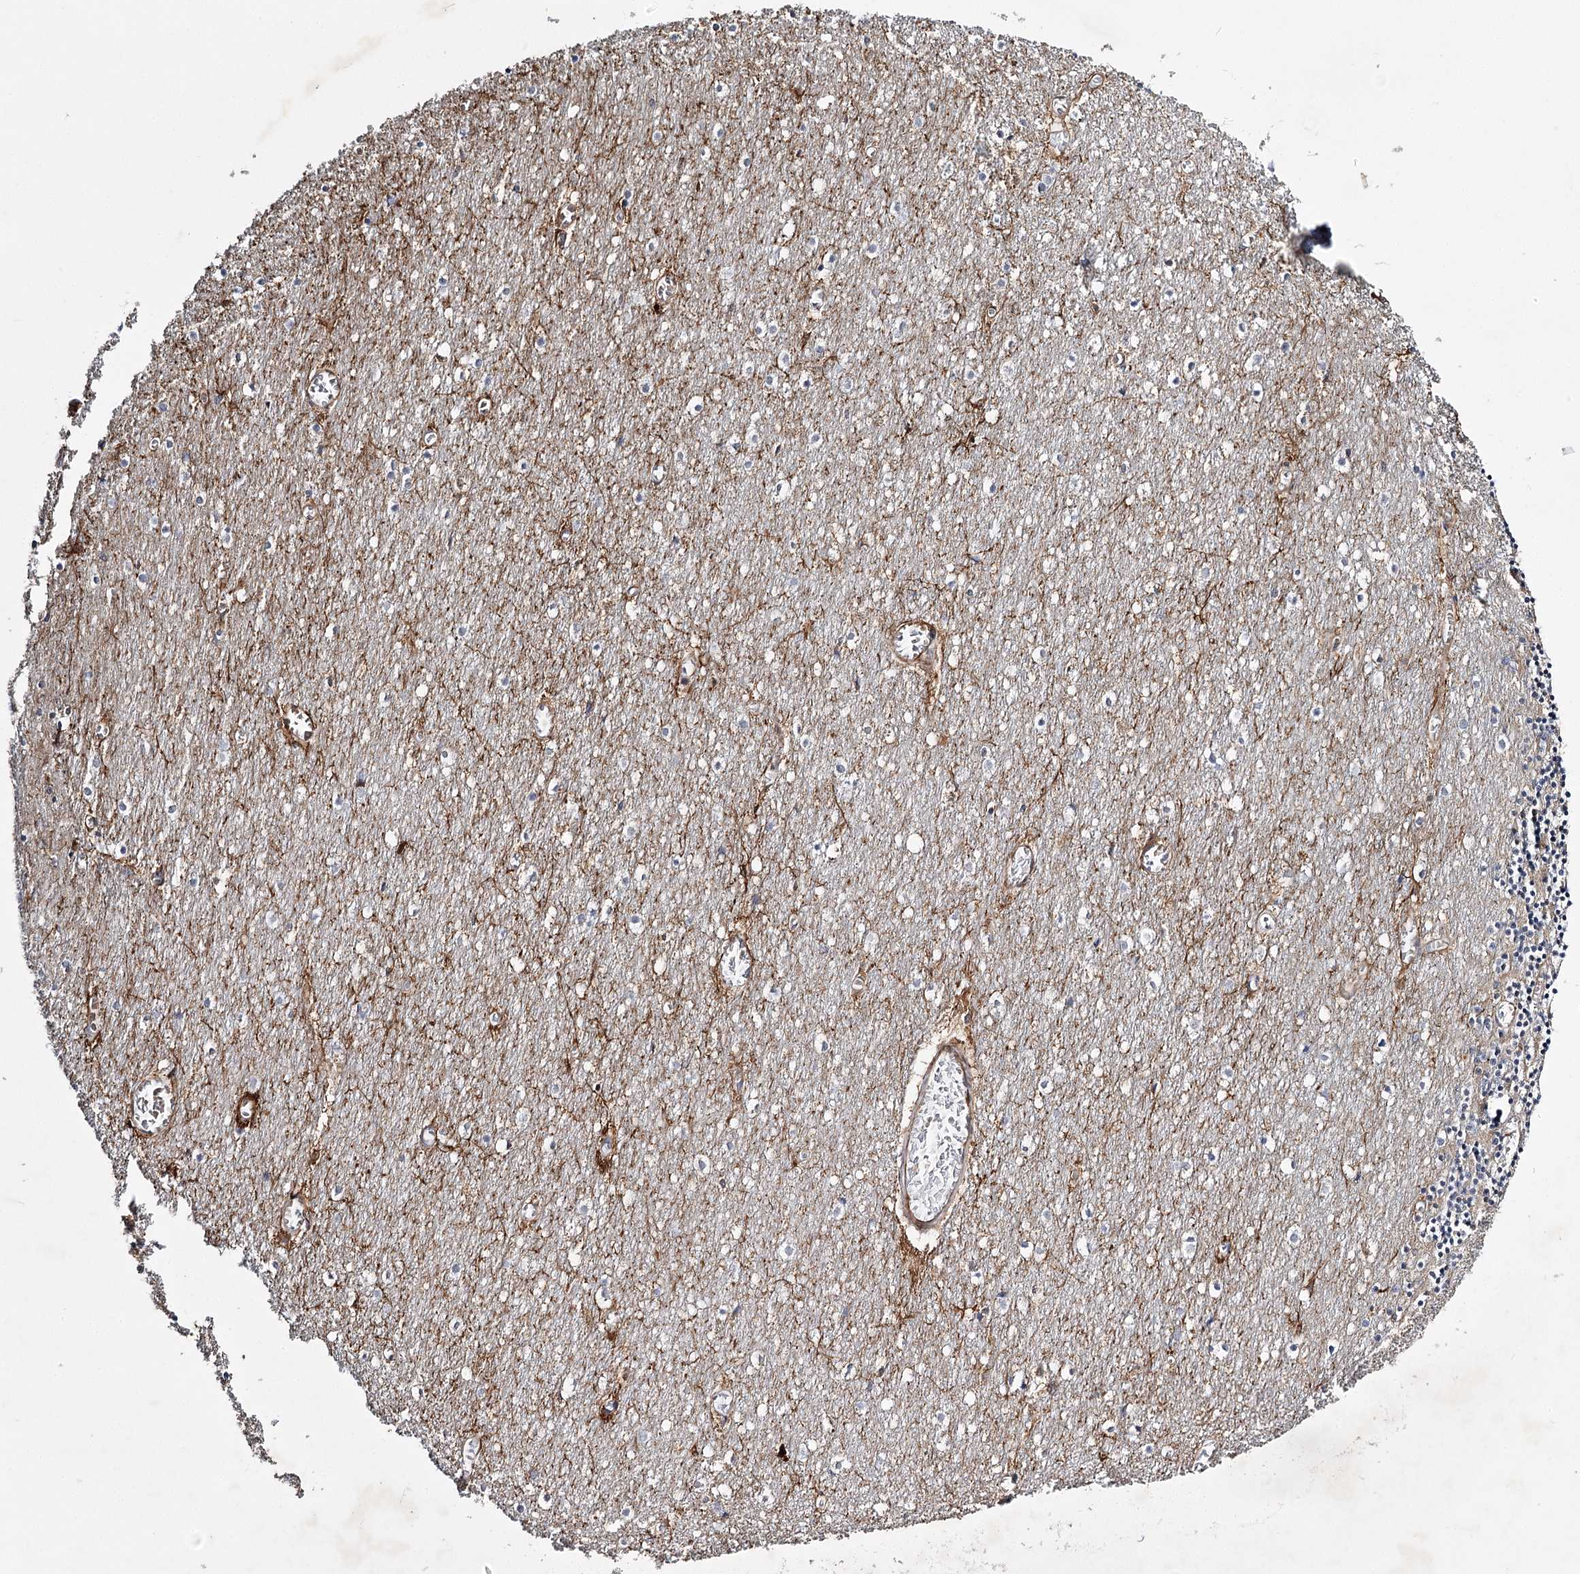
{"staining": {"intensity": "moderate", "quantity": "<25%", "location": "cytoplasmic/membranous"}, "tissue": "cerebellum", "cell_type": "Cells in granular layer", "image_type": "normal", "snomed": [{"axis": "morphology", "description": "Normal tissue, NOS"}, {"axis": "topography", "description": "Cerebellum"}], "caption": "Cells in granular layer demonstrate moderate cytoplasmic/membranous positivity in about <25% of cells in benign cerebellum.", "gene": "DPEP2", "patient": {"sex": "female", "age": 28}}